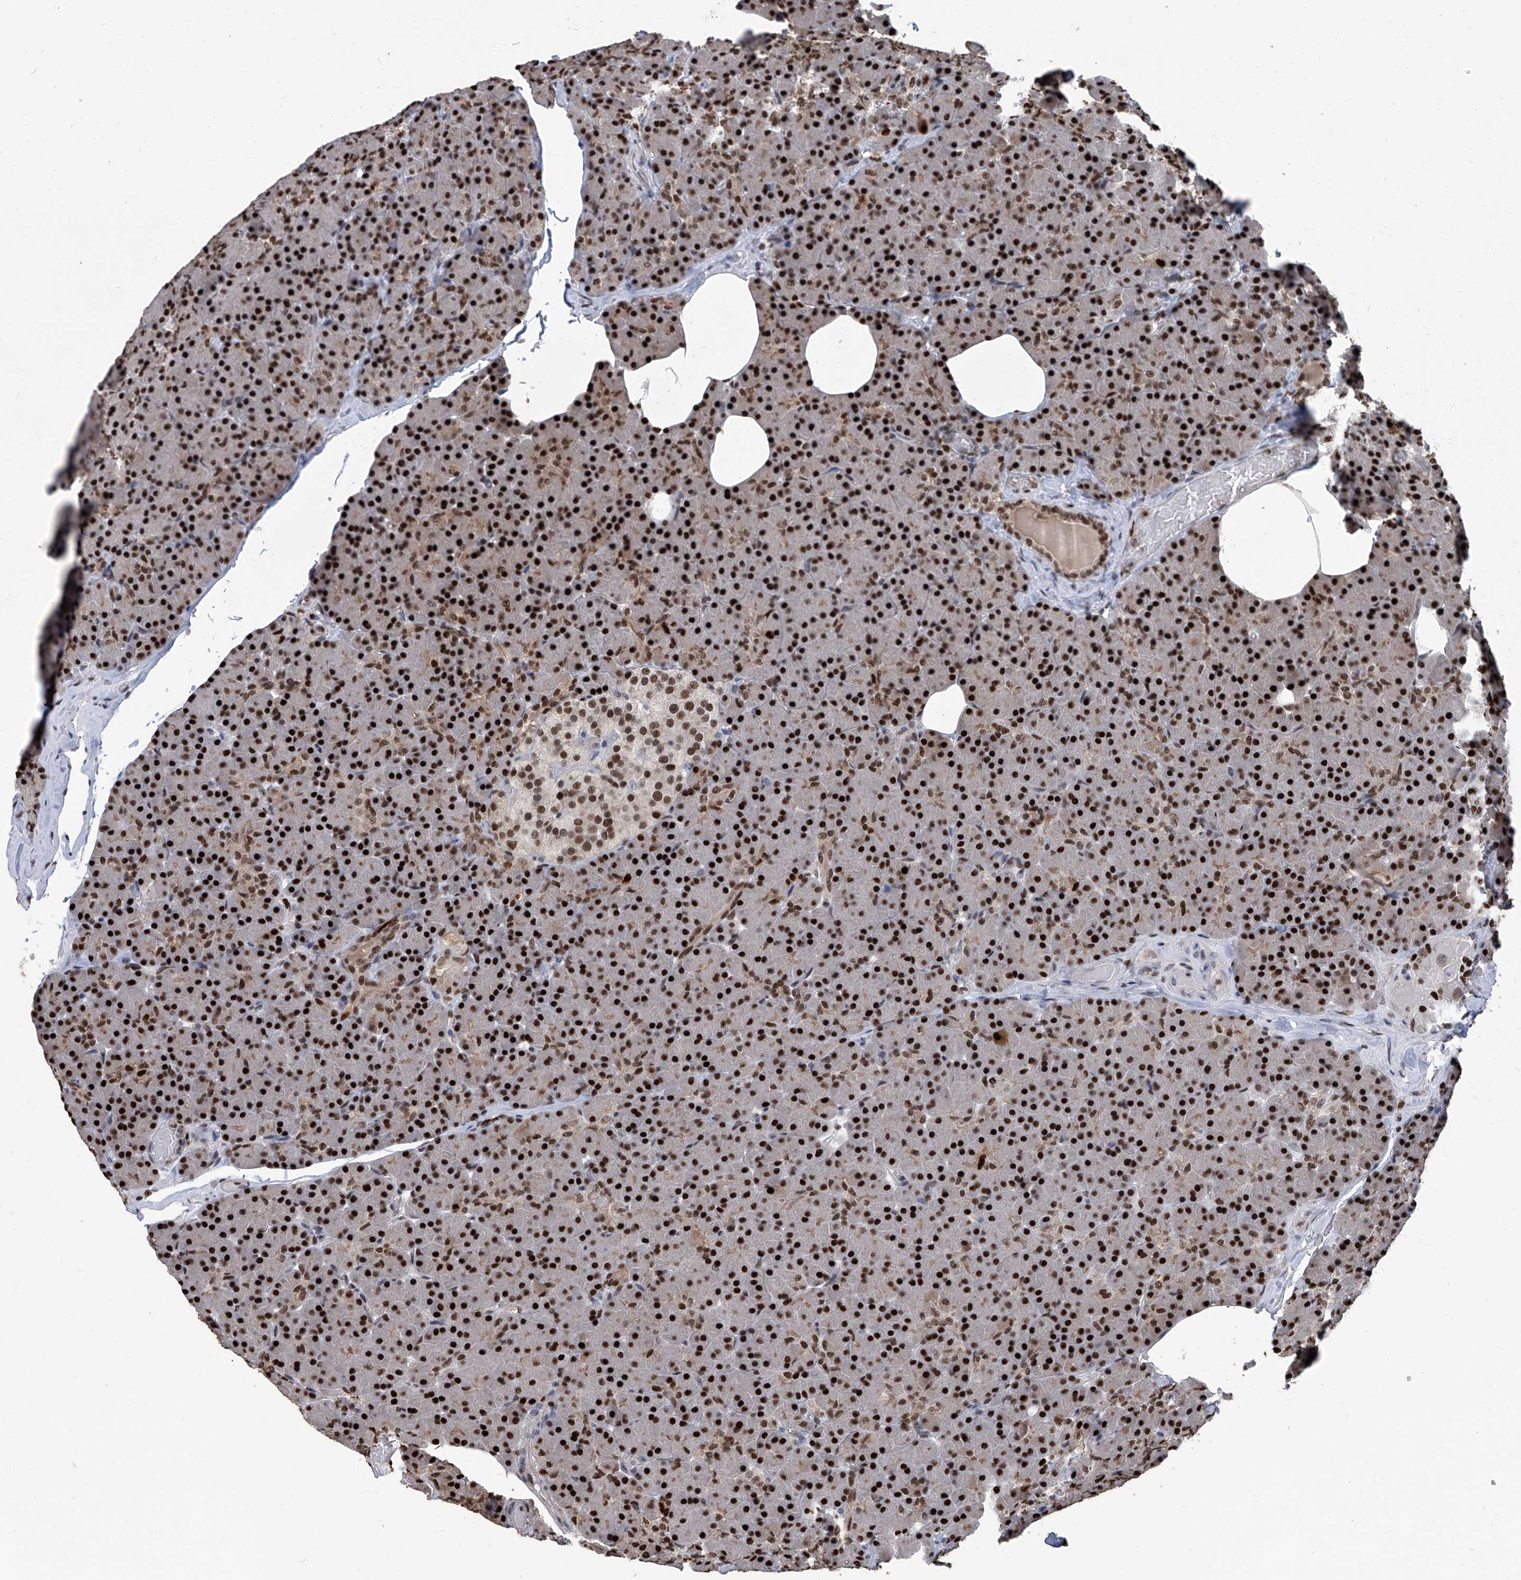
{"staining": {"intensity": "strong", "quantity": ">75%", "location": "nuclear"}, "tissue": "pancreas", "cell_type": "Exocrine glandular cells", "image_type": "normal", "snomed": [{"axis": "morphology", "description": "Normal tissue, NOS"}, {"axis": "topography", "description": "Pancreas"}], "caption": "Exocrine glandular cells display strong nuclear positivity in about >75% of cells in unremarkable pancreas.", "gene": "PCNA", "patient": {"sex": "female", "age": 43}}